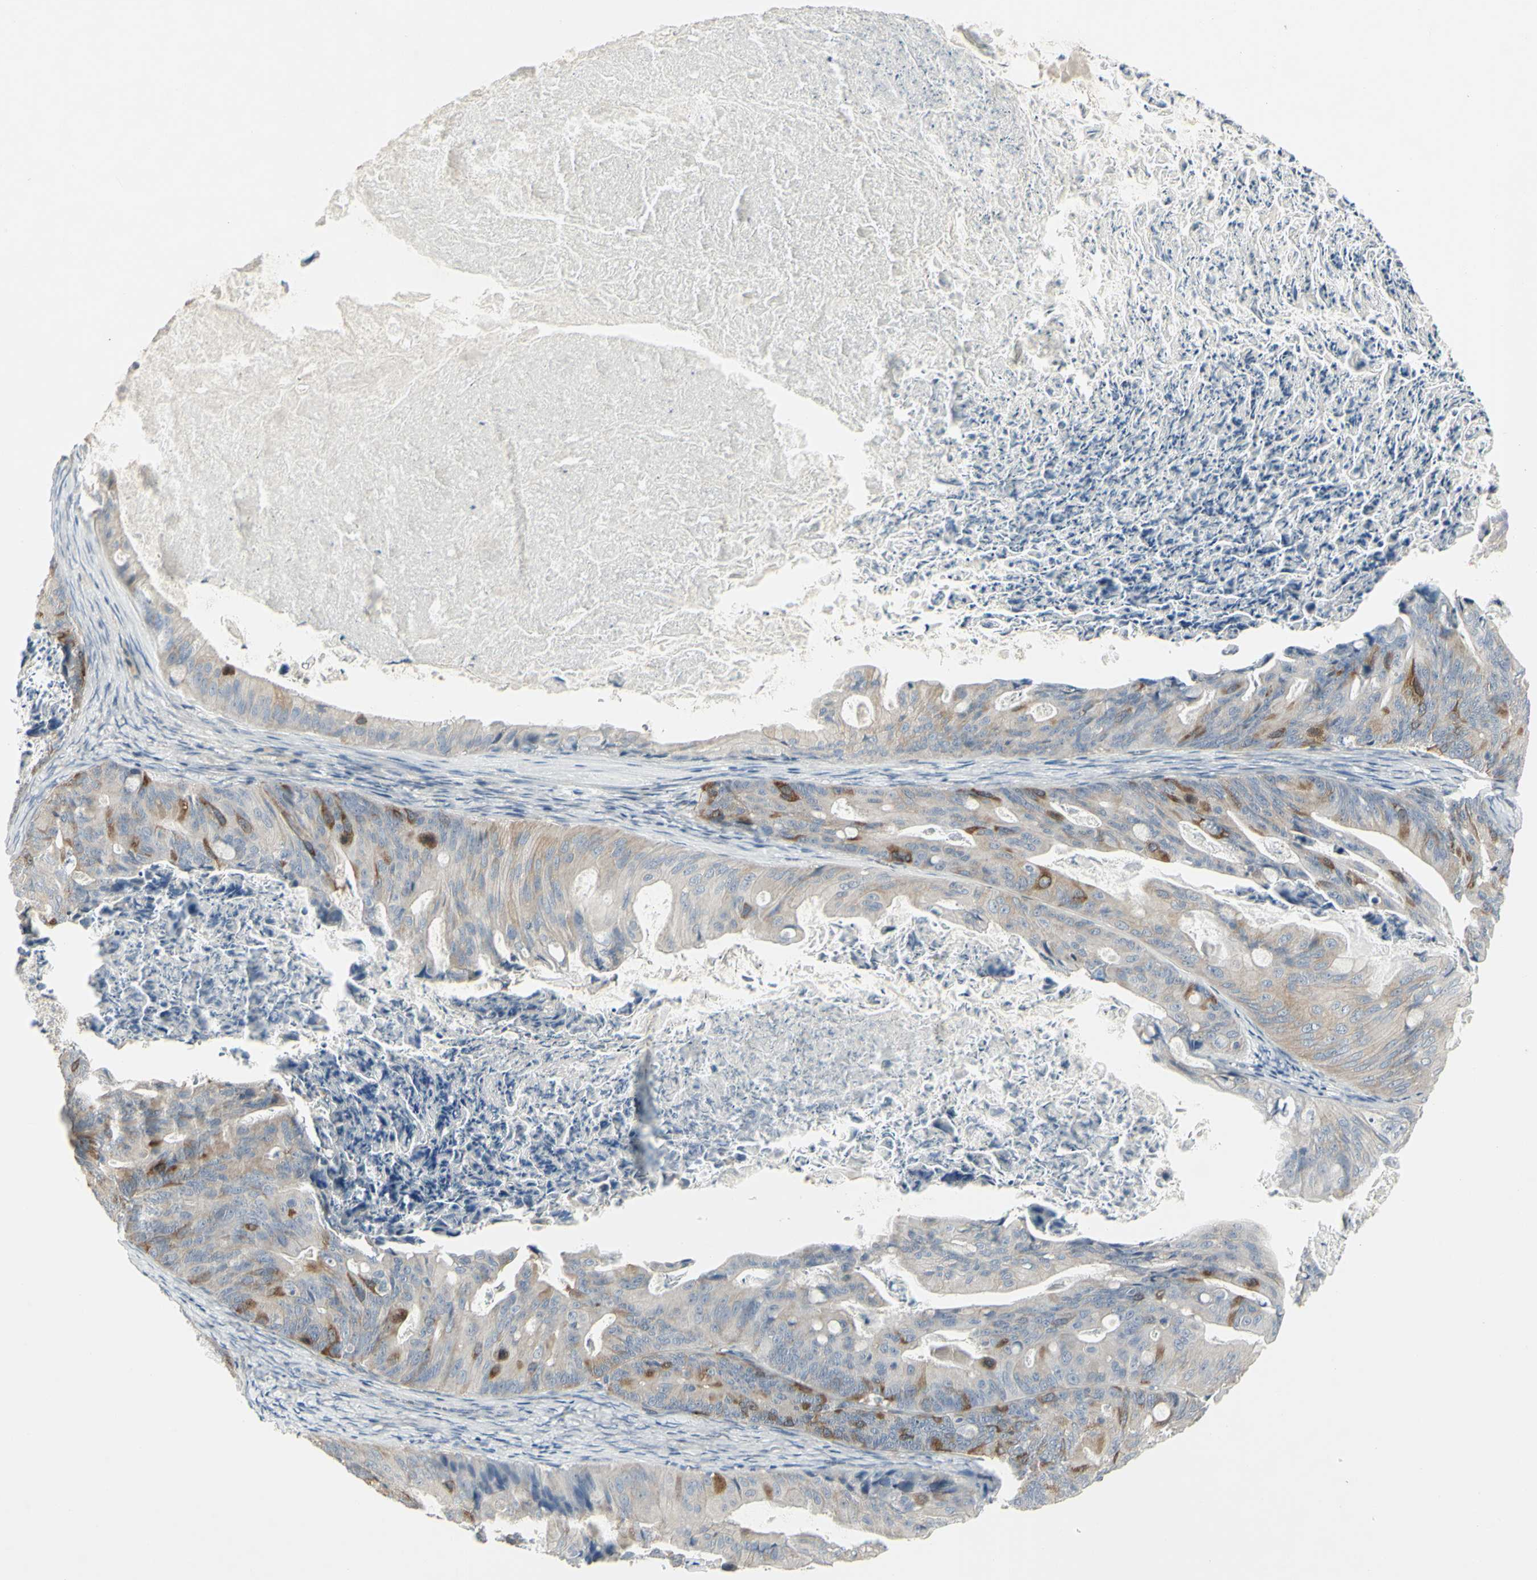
{"staining": {"intensity": "strong", "quantity": "<25%", "location": "cytoplasmic/membranous"}, "tissue": "ovarian cancer", "cell_type": "Tumor cells", "image_type": "cancer", "snomed": [{"axis": "morphology", "description": "Cystadenocarcinoma, mucinous, NOS"}, {"axis": "topography", "description": "Ovary"}], "caption": "Strong cytoplasmic/membranous protein staining is appreciated in approximately <25% of tumor cells in ovarian cancer.", "gene": "CCNB2", "patient": {"sex": "female", "age": 37}}